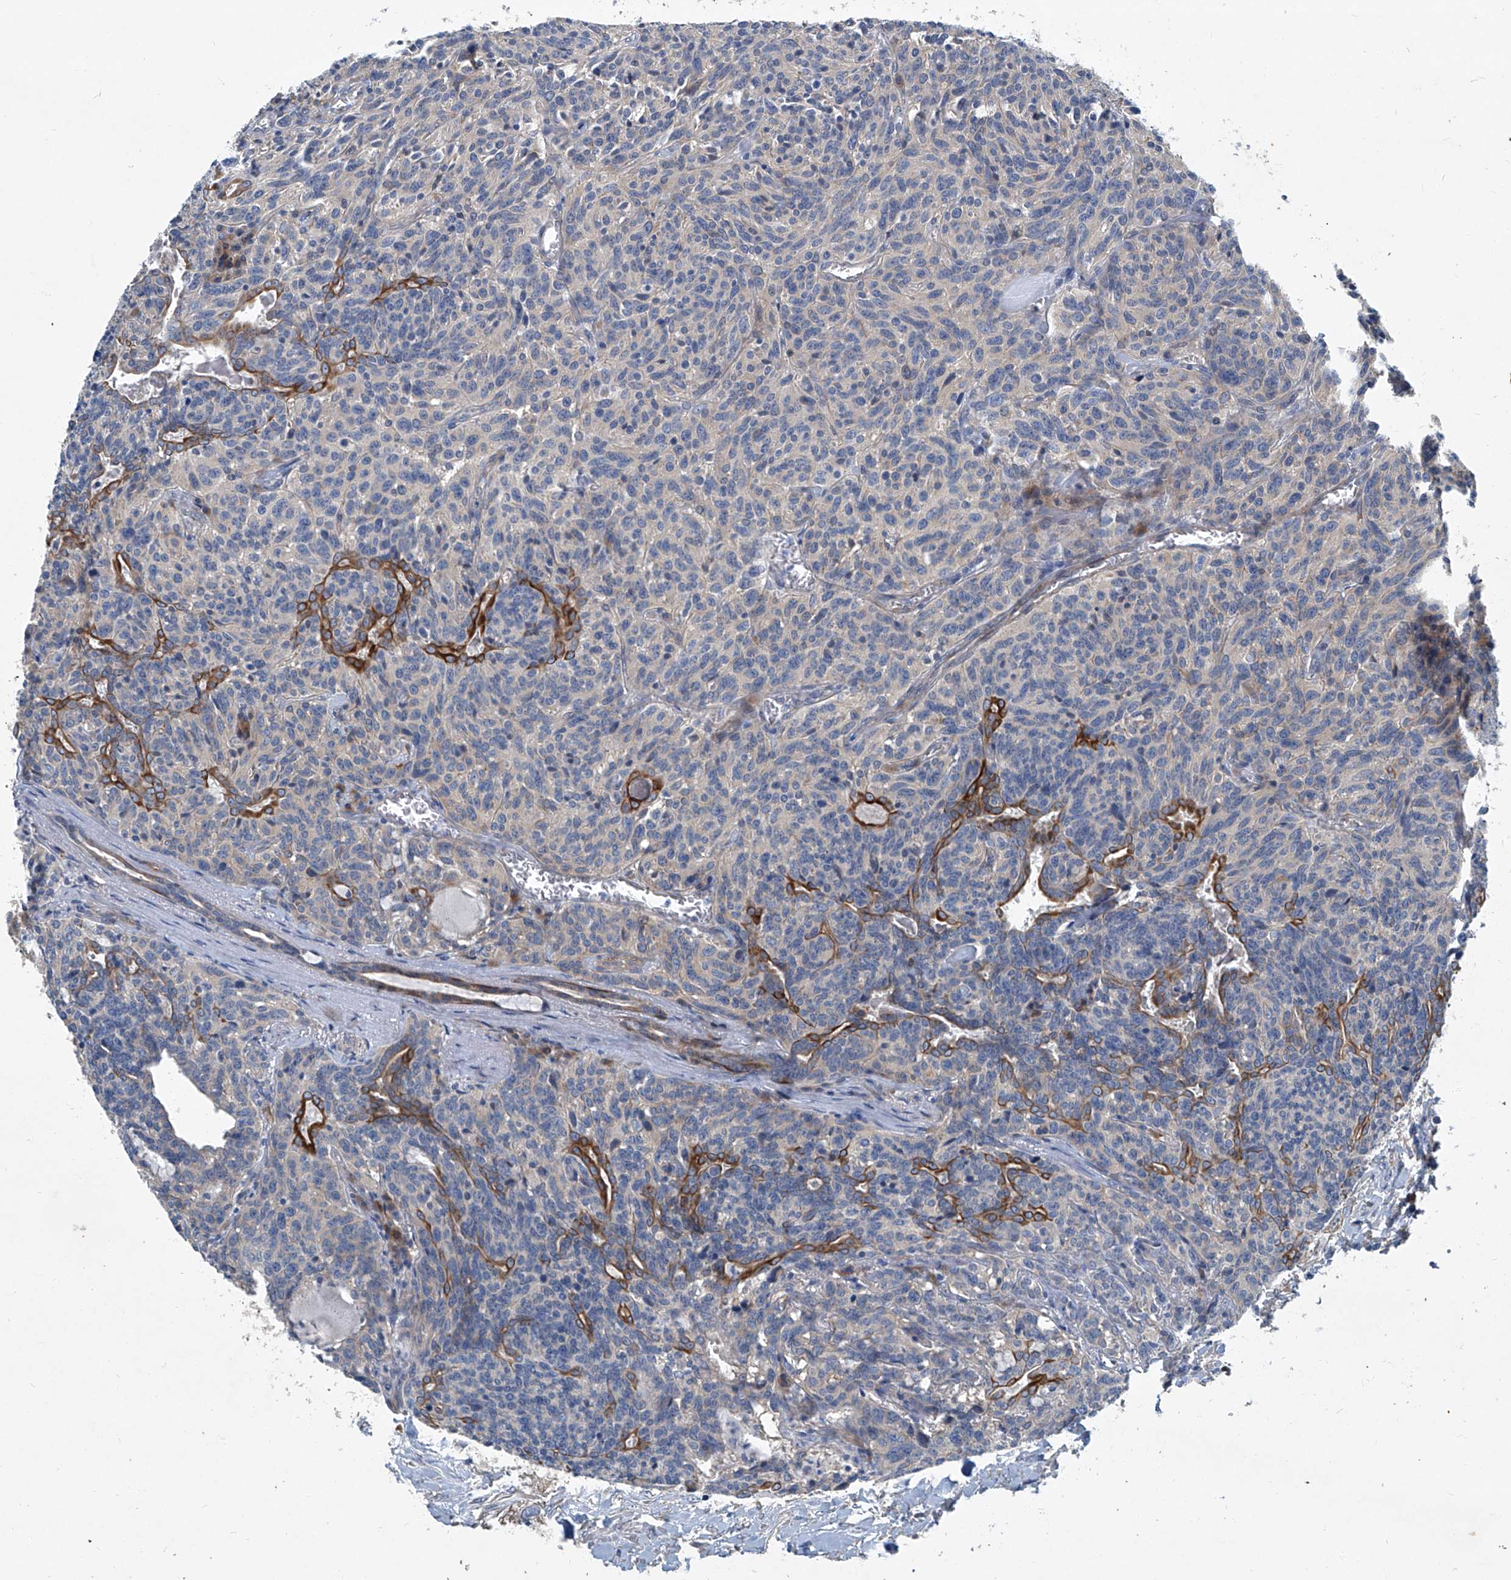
{"staining": {"intensity": "negative", "quantity": "none", "location": "none"}, "tissue": "carcinoid", "cell_type": "Tumor cells", "image_type": "cancer", "snomed": [{"axis": "morphology", "description": "Carcinoid, malignant, NOS"}, {"axis": "topography", "description": "Lung"}], "caption": "The micrograph demonstrates no significant staining in tumor cells of carcinoid (malignant).", "gene": "SLC26A11", "patient": {"sex": "female", "age": 46}}